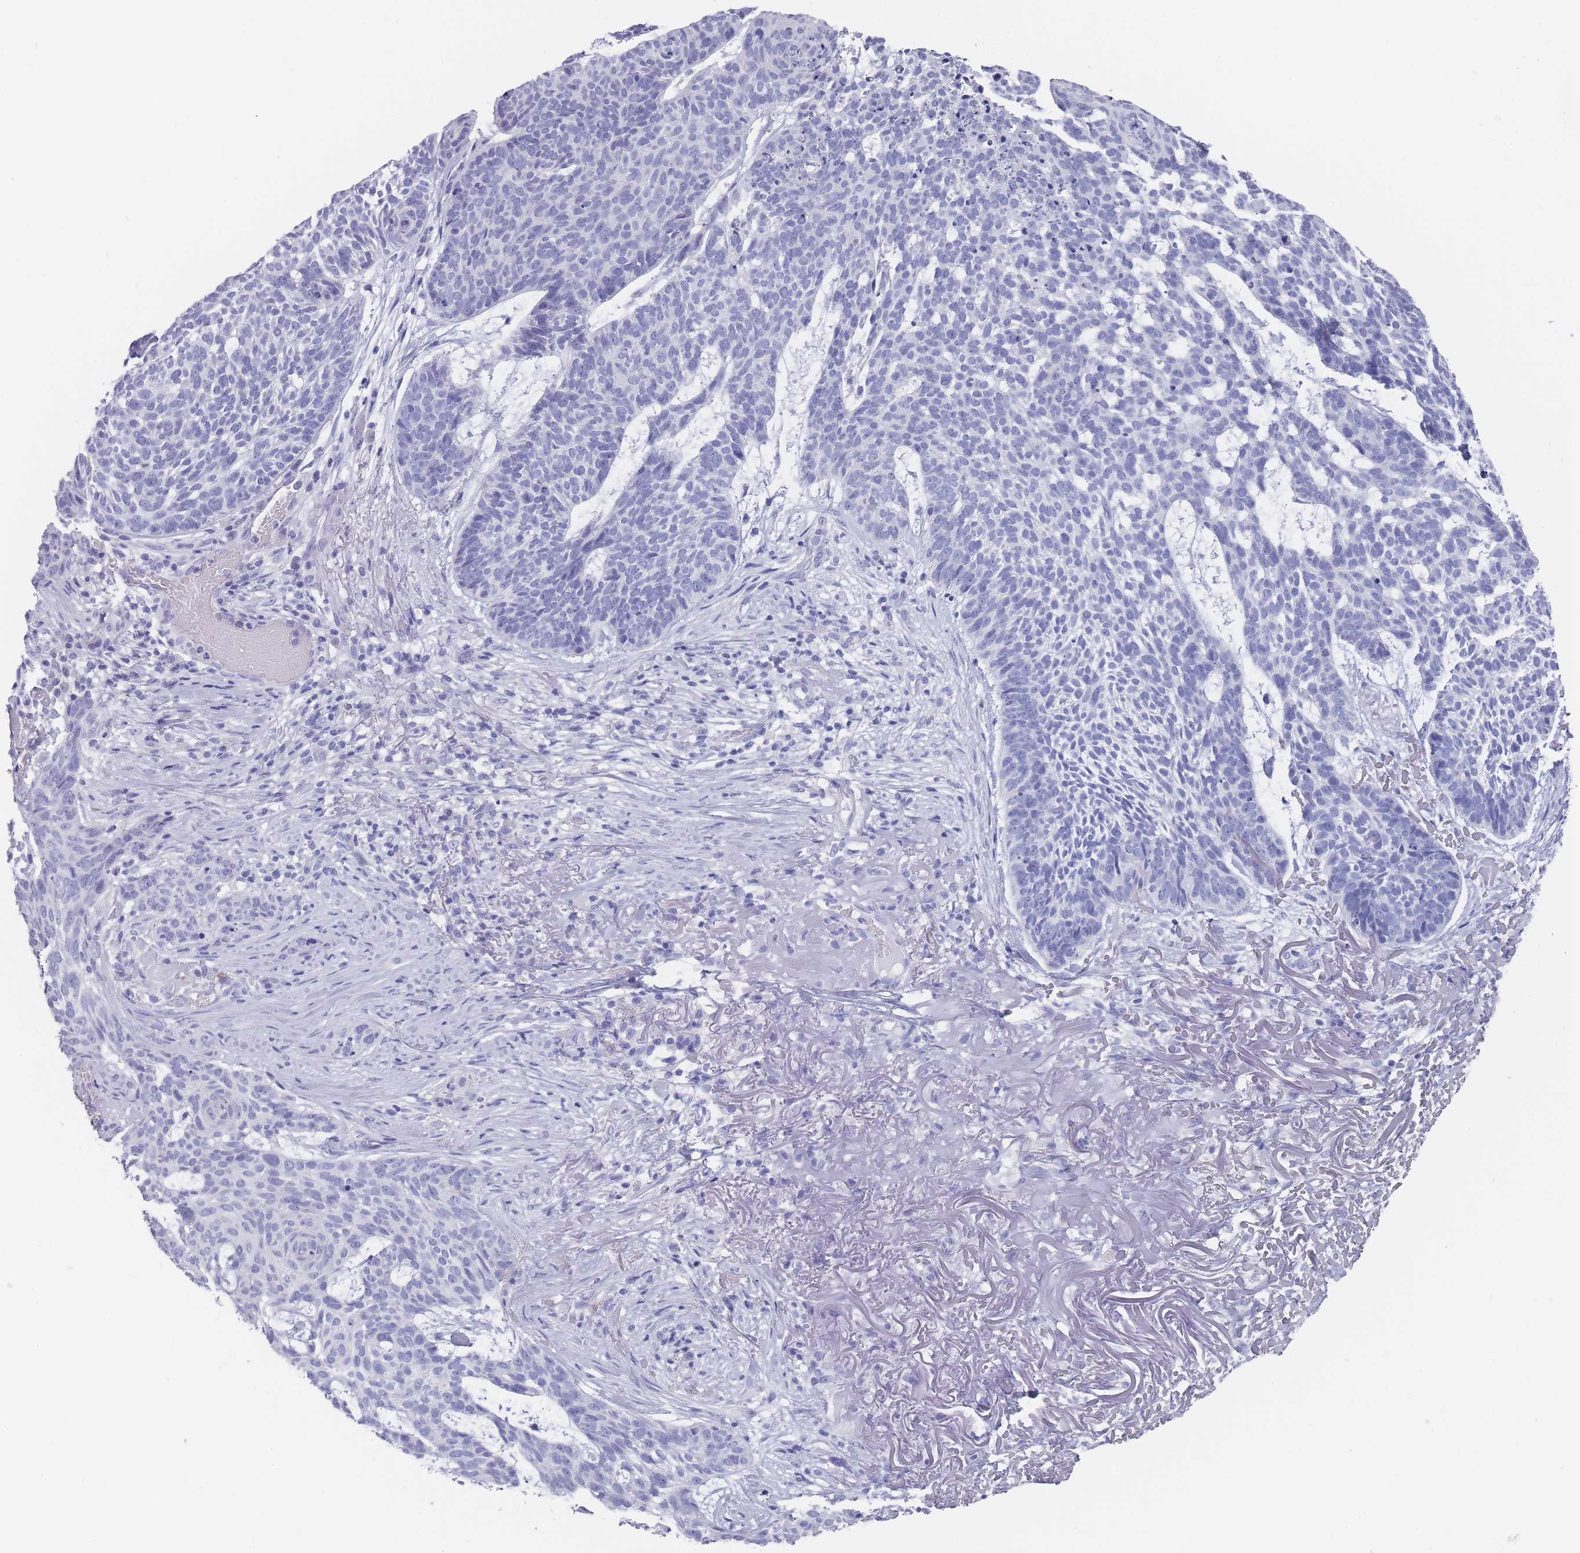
{"staining": {"intensity": "negative", "quantity": "none", "location": "none"}, "tissue": "skin cancer", "cell_type": "Tumor cells", "image_type": "cancer", "snomed": [{"axis": "morphology", "description": "Basal cell carcinoma"}, {"axis": "topography", "description": "Skin"}], "caption": "Skin cancer (basal cell carcinoma) stained for a protein using immunohistochemistry demonstrates no staining tumor cells.", "gene": "RAB2B", "patient": {"sex": "female", "age": 89}}